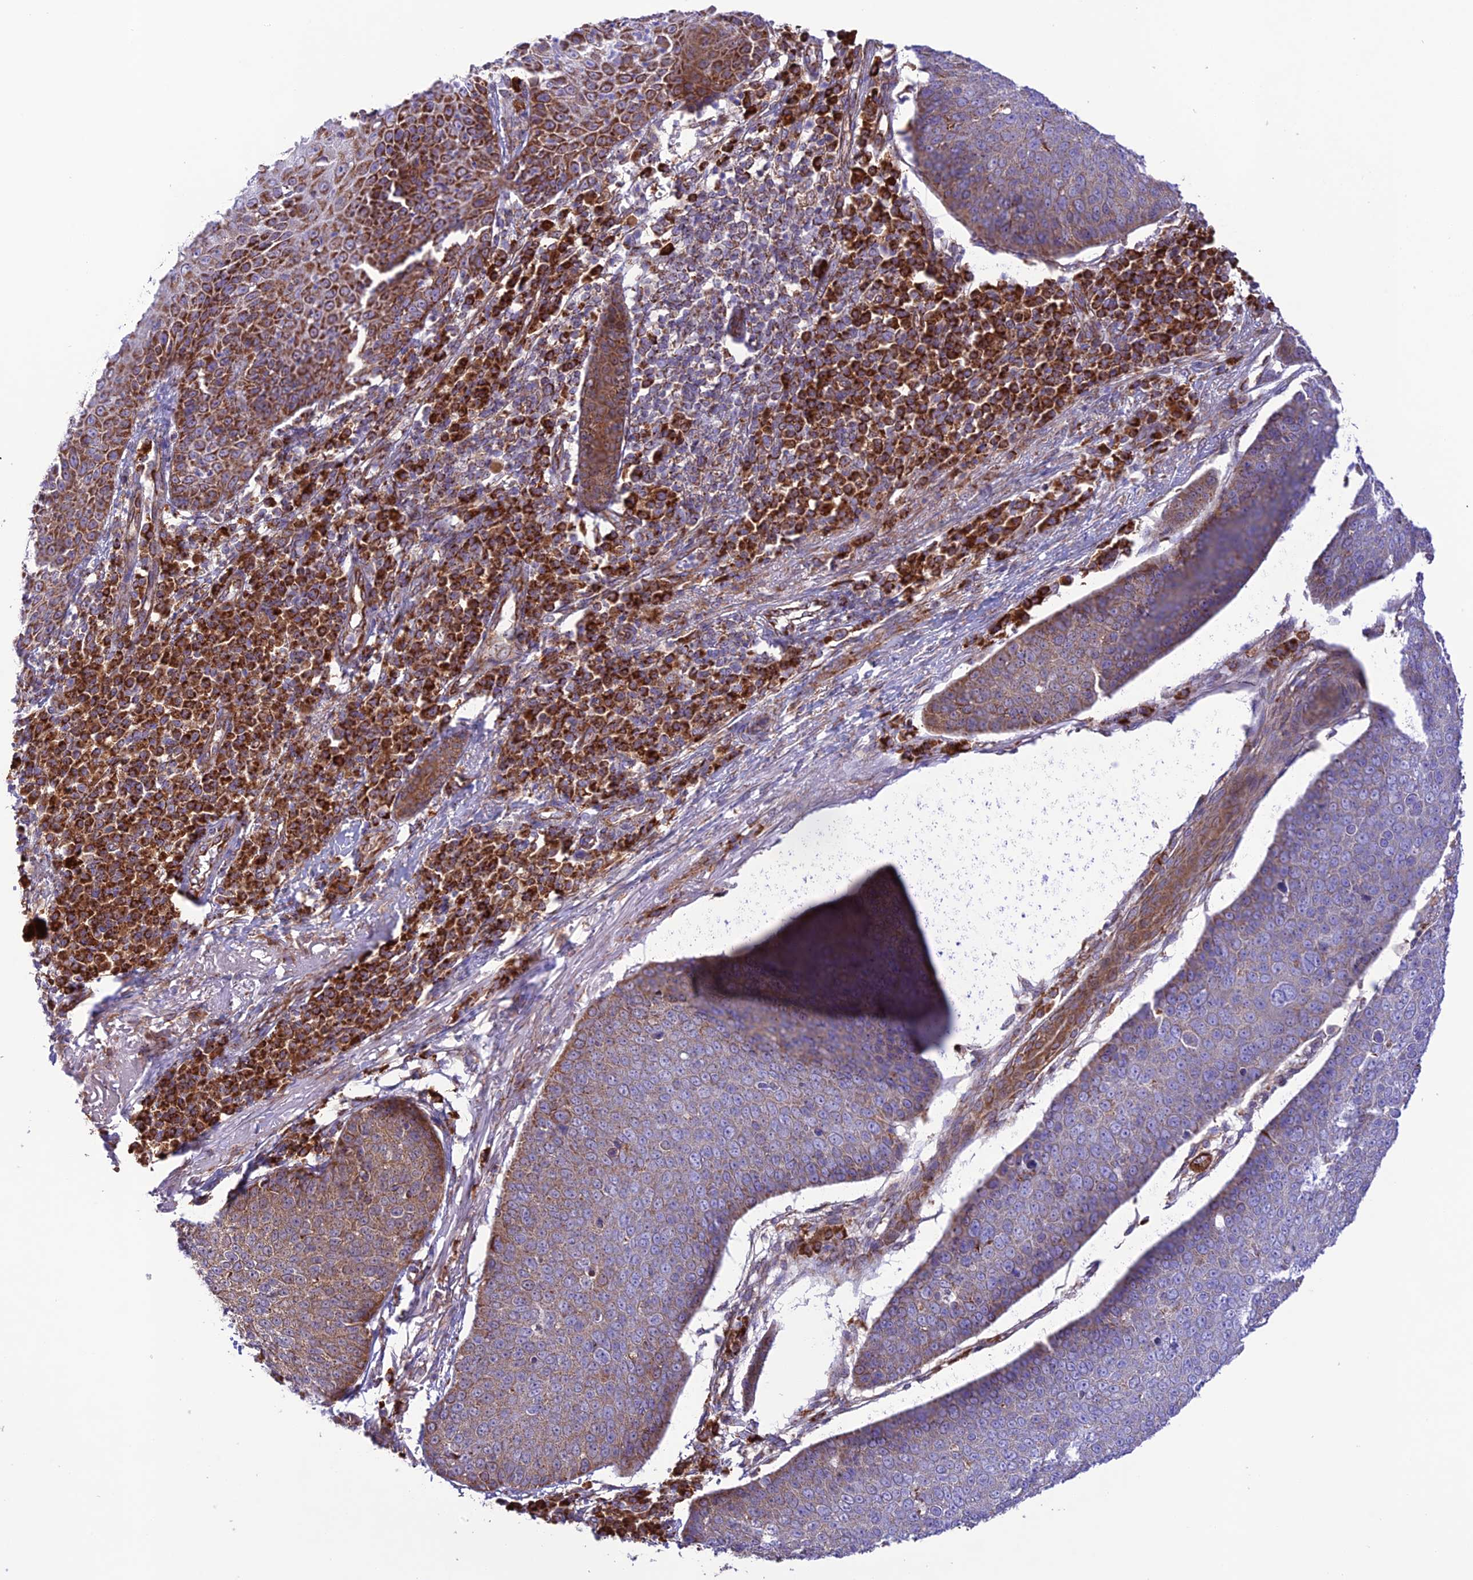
{"staining": {"intensity": "moderate", "quantity": "<25%", "location": "cytoplasmic/membranous"}, "tissue": "skin cancer", "cell_type": "Tumor cells", "image_type": "cancer", "snomed": [{"axis": "morphology", "description": "Squamous cell carcinoma, NOS"}, {"axis": "topography", "description": "Skin"}], "caption": "Skin cancer (squamous cell carcinoma) was stained to show a protein in brown. There is low levels of moderate cytoplasmic/membranous expression in approximately <25% of tumor cells.", "gene": "UAP1L1", "patient": {"sex": "male", "age": 71}}